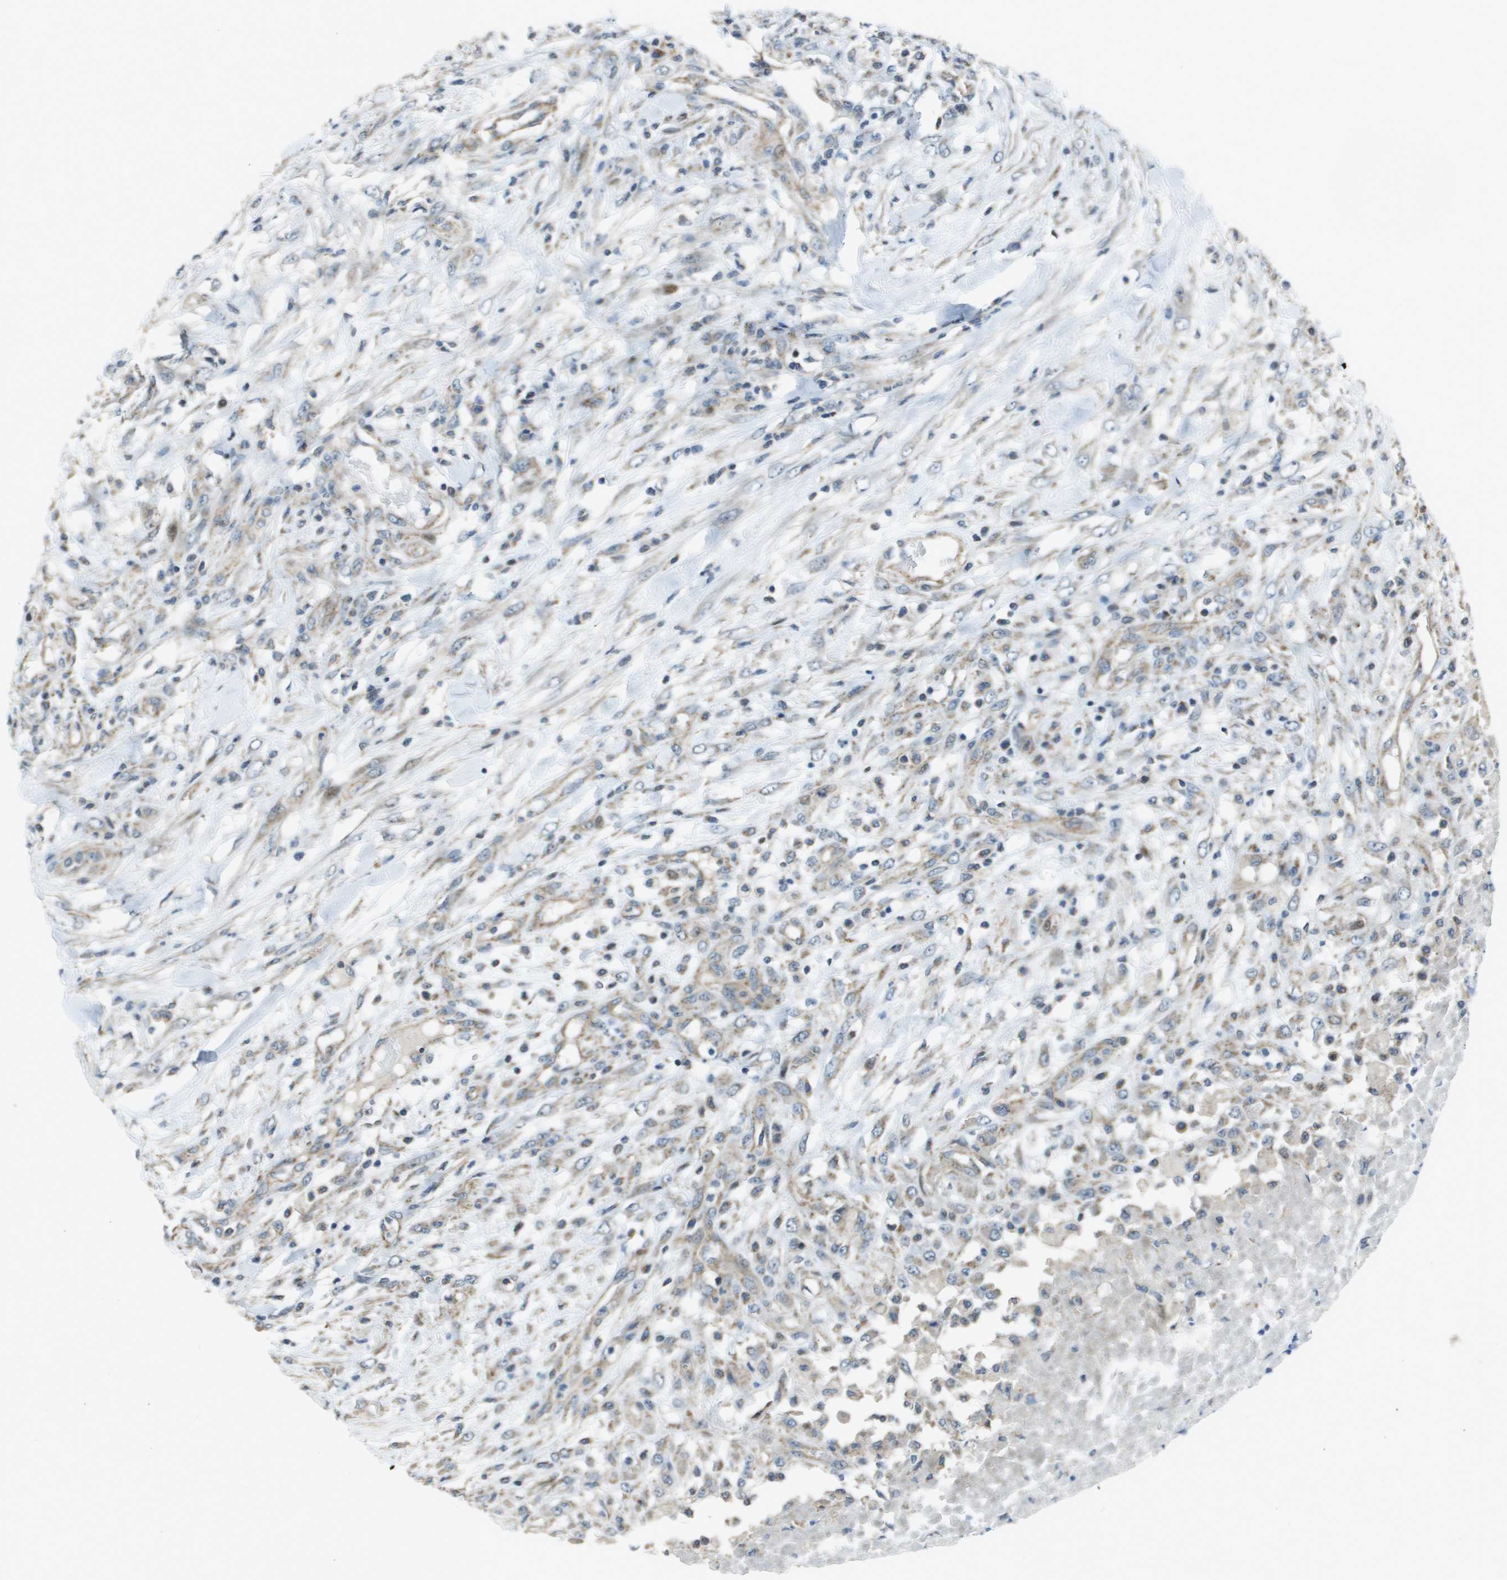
{"staining": {"intensity": "weak", "quantity": "<25%", "location": "cytoplasmic/membranous"}, "tissue": "testis cancer", "cell_type": "Tumor cells", "image_type": "cancer", "snomed": [{"axis": "morphology", "description": "Seminoma, NOS"}, {"axis": "topography", "description": "Testis"}], "caption": "High magnification brightfield microscopy of seminoma (testis) stained with DAB (3,3'-diaminobenzidine) (brown) and counterstained with hematoxylin (blue): tumor cells show no significant positivity.", "gene": "MGAT3", "patient": {"sex": "male", "age": 59}}